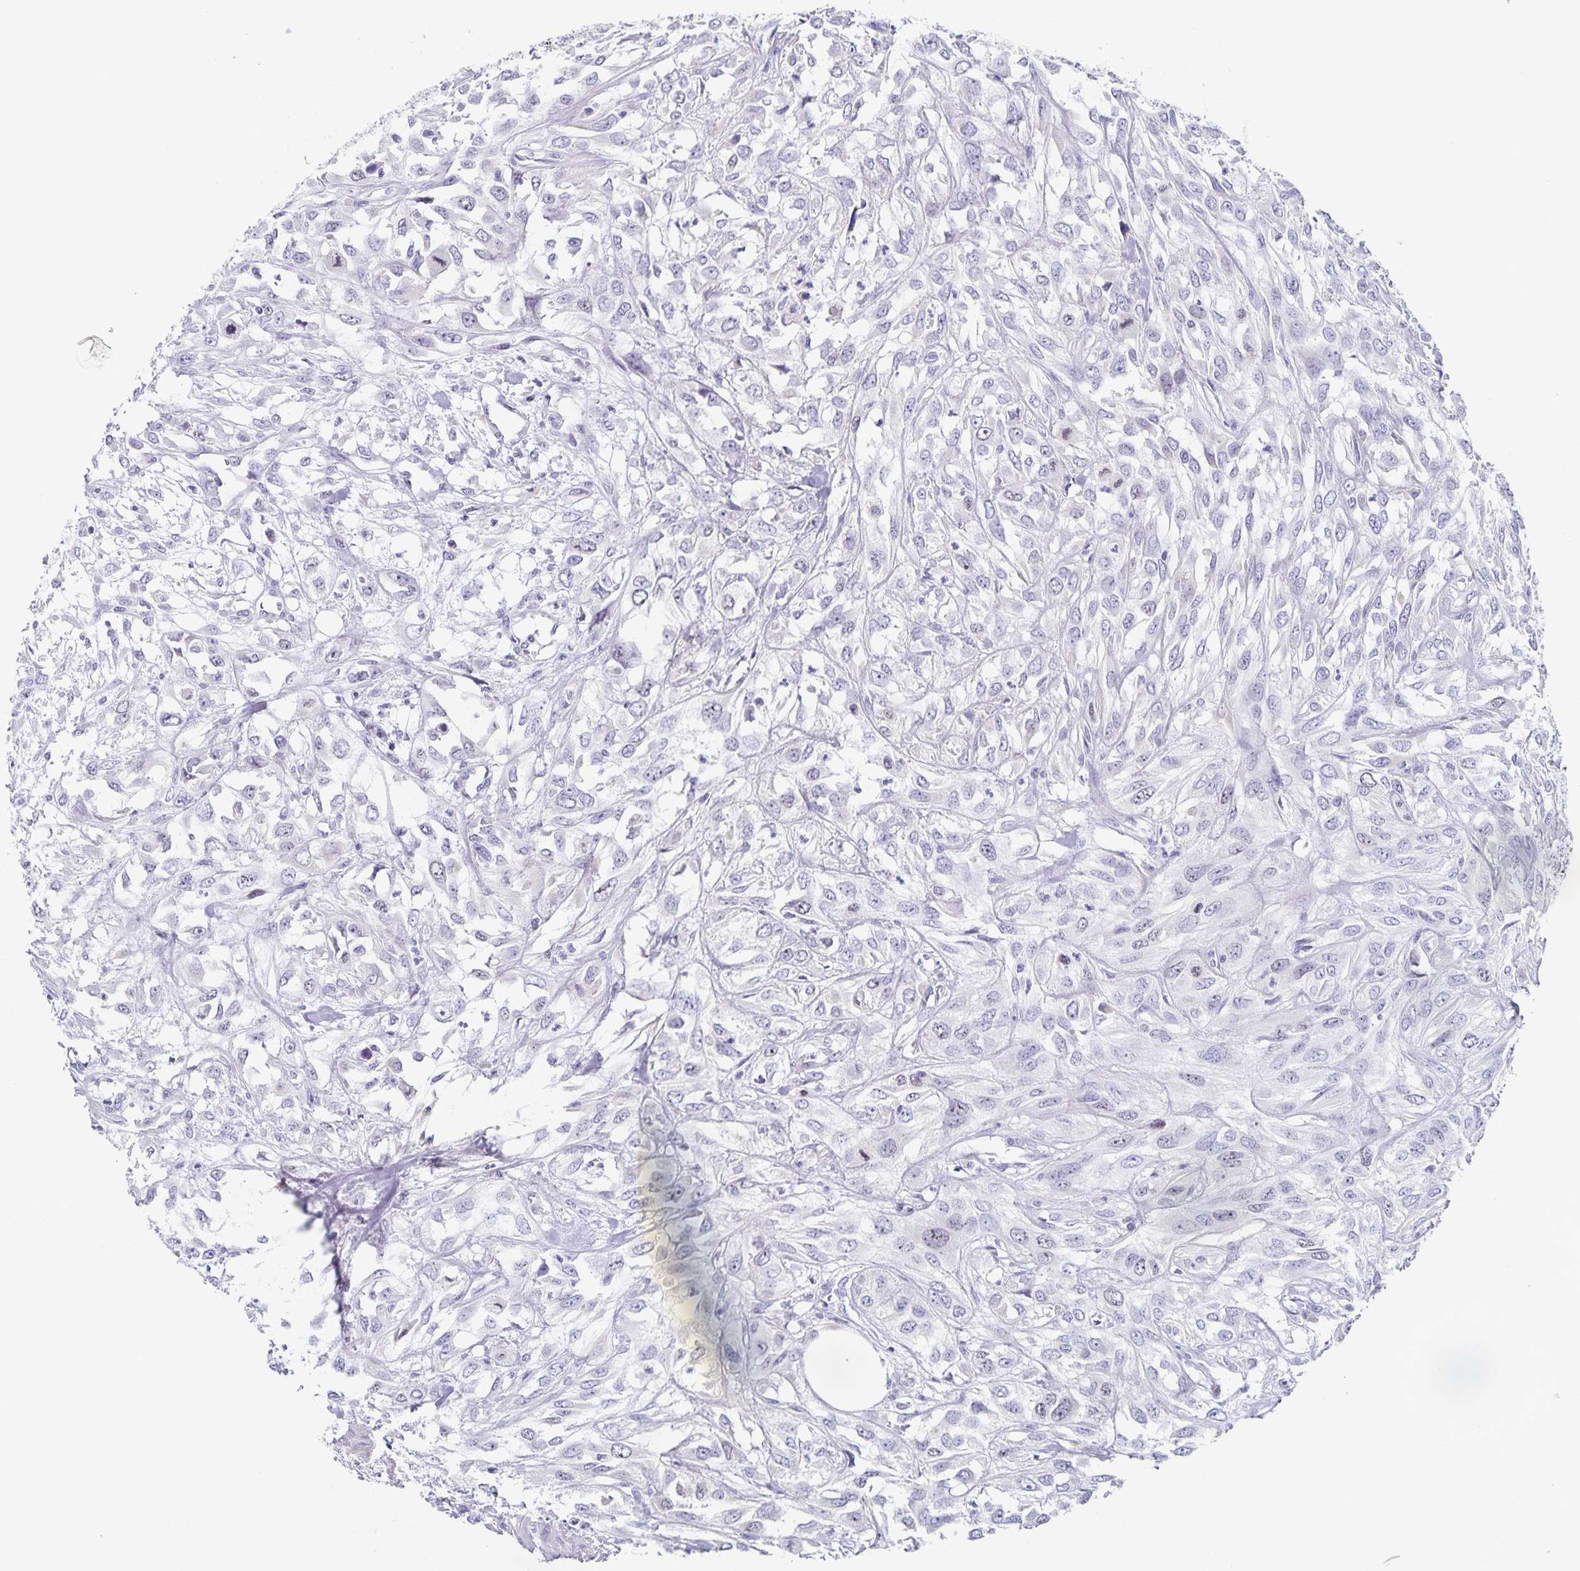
{"staining": {"intensity": "moderate", "quantity": "<25%", "location": "nuclear"}, "tissue": "urothelial cancer", "cell_type": "Tumor cells", "image_type": "cancer", "snomed": [{"axis": "morphology", "description": "Urothelial carcinoma, High grade"}, {"axis": "topography", "description": "Urinary bladder"}], "caption": "Immunohistochemical staining of urothelial cancer demonstrates moderate nuclear protein positivity in approximately <25% of tumor cells.", "gene": "CENPH", "patient": {"sex": "male", "age": 67}}